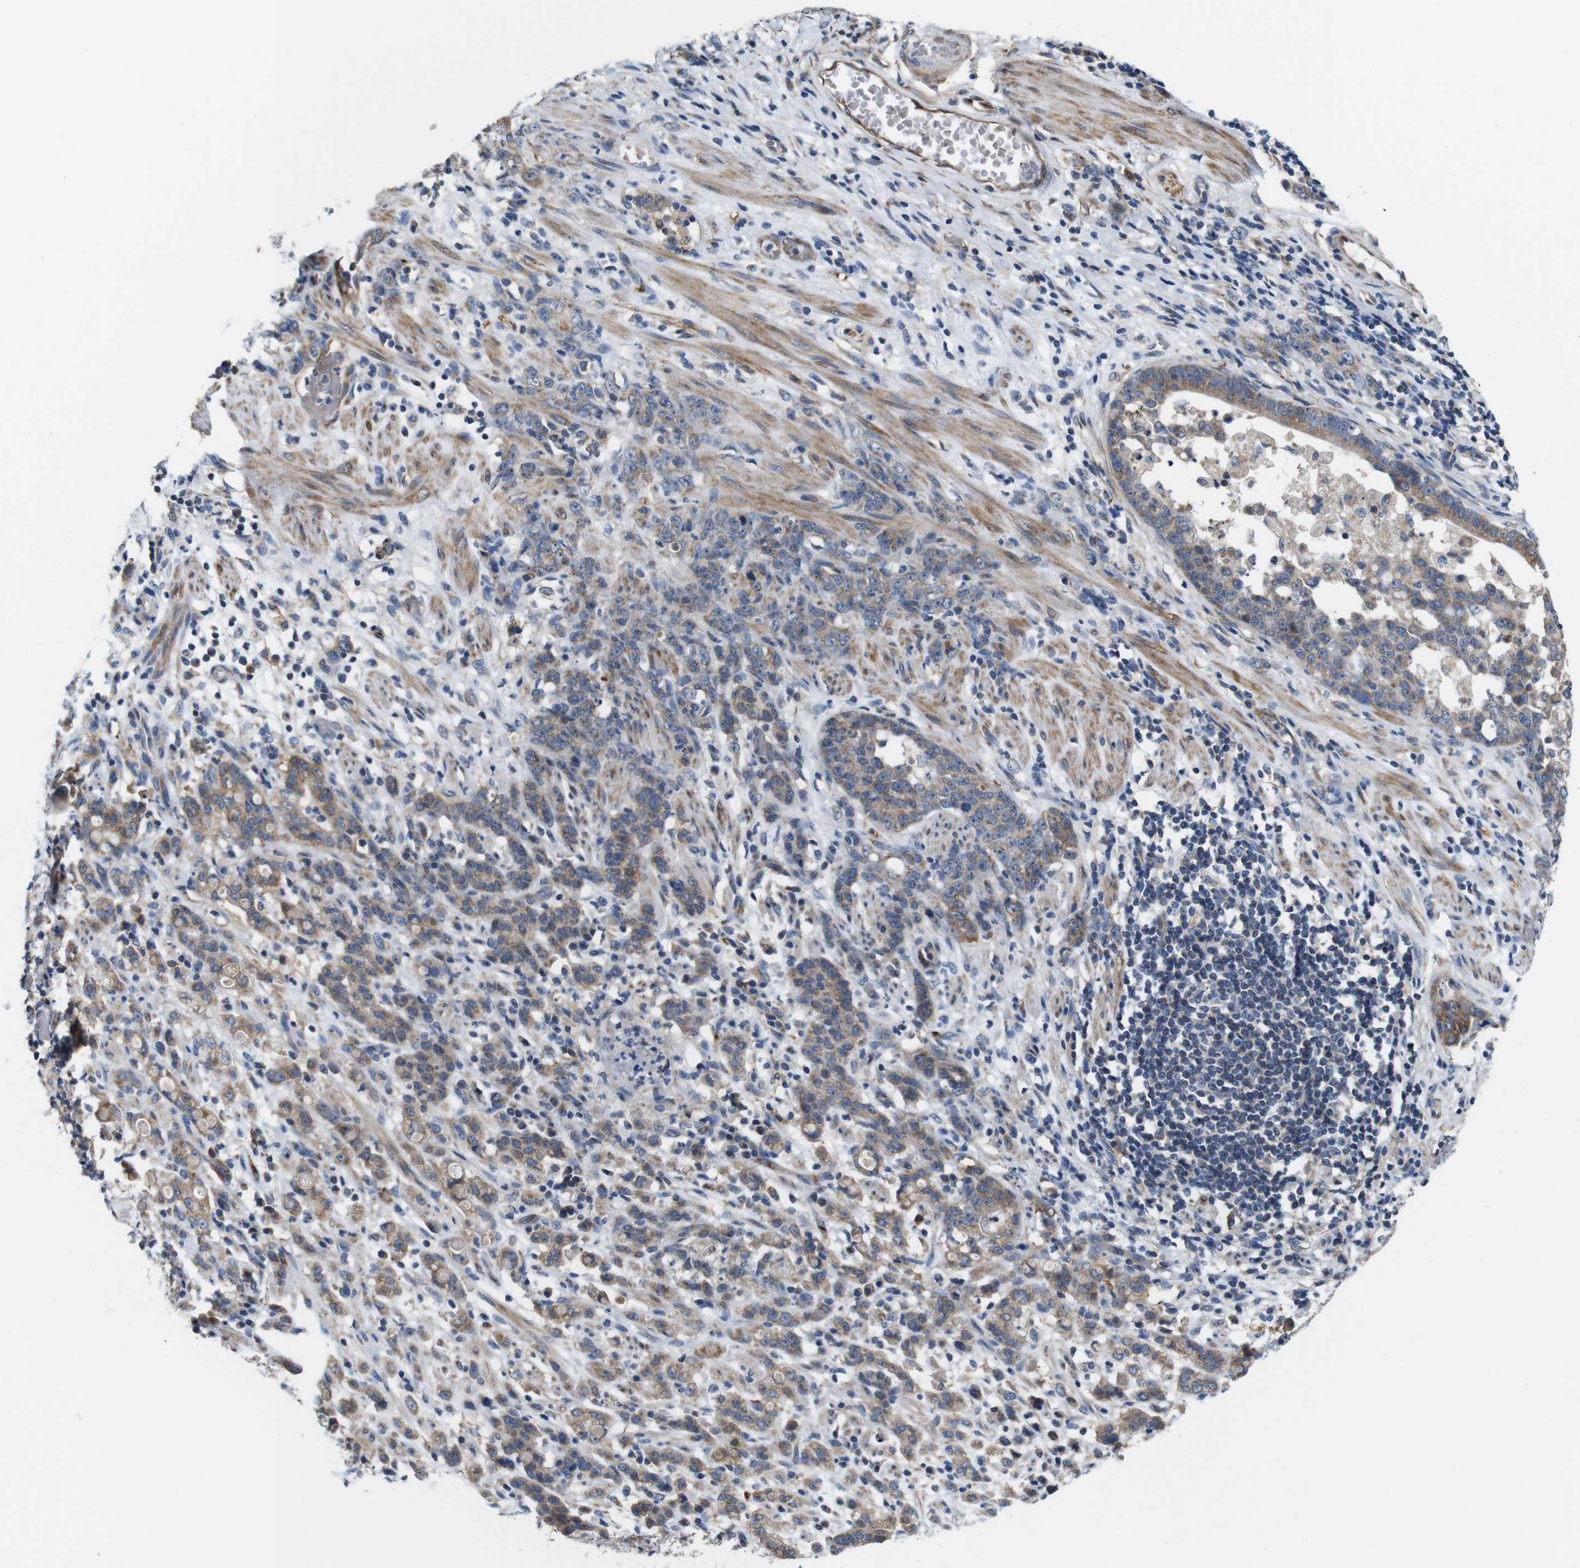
{"staining": {"intensity": "moderate", "quantity": ">75%", "location": "cytoplasmic/membranous"}, "tissue": "stomach cancer", "cell_type": "Tumor cells", "image_type": "cancer", "snomed": [{"axis": "morphology", "description": "Adenocarcinoma, NOS"}, {"axis": "topography", "description": "Stomach, lower"}], "caption": "This photomicrograph displays adenocarcinoma (stomach) stained with immunohistochemistry to label a protein in brown. The cytoplasmic/membranous of tumor cells show moderate positivity for the protein. Nuclei are counter-stained blue.", "gene": "EFCAB14", "patient": {"sex": "male", "age": 88}}